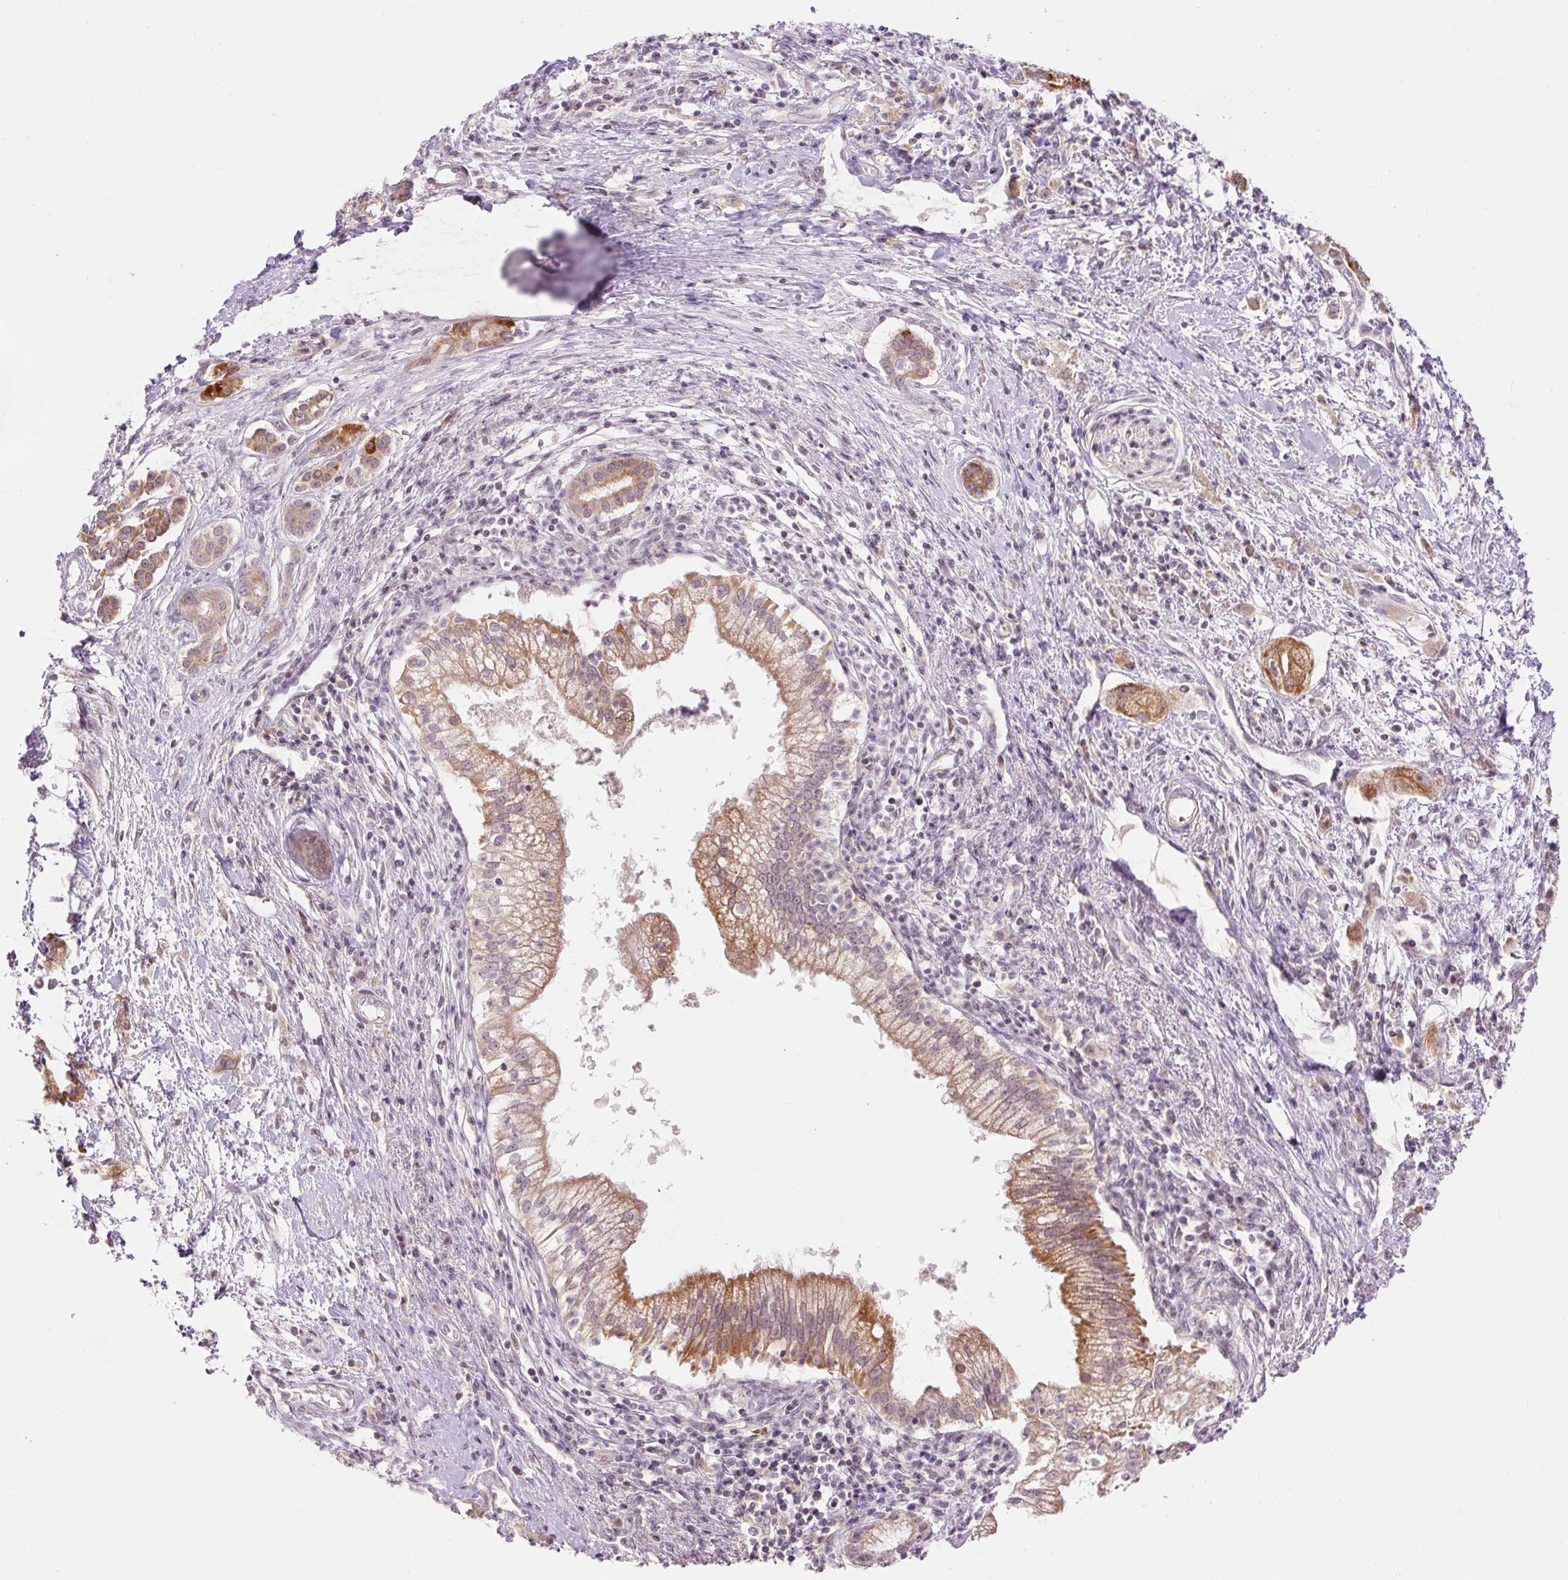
{"staining": {"intensity": "strong", "quantity": ">75%", "location": "cytoplasmic/membranous"}, "tissue": "pancreatic cancer", "cell_type": "Tumor cells", "image_type": "cancer", "snomed": [{"axis": "morphology", "description": "Adenocarcinoma, NOS"}, {"axis": "topography", "description": "Pancreas"}], "caption": "Pancreatic cancer stained for a protein (brown) displays strong cytoplasmic/membranous positive staining in about >75% of tumor cells.", "gene": "ABHD11", "patient": {"sex": "male", "age": 70}}